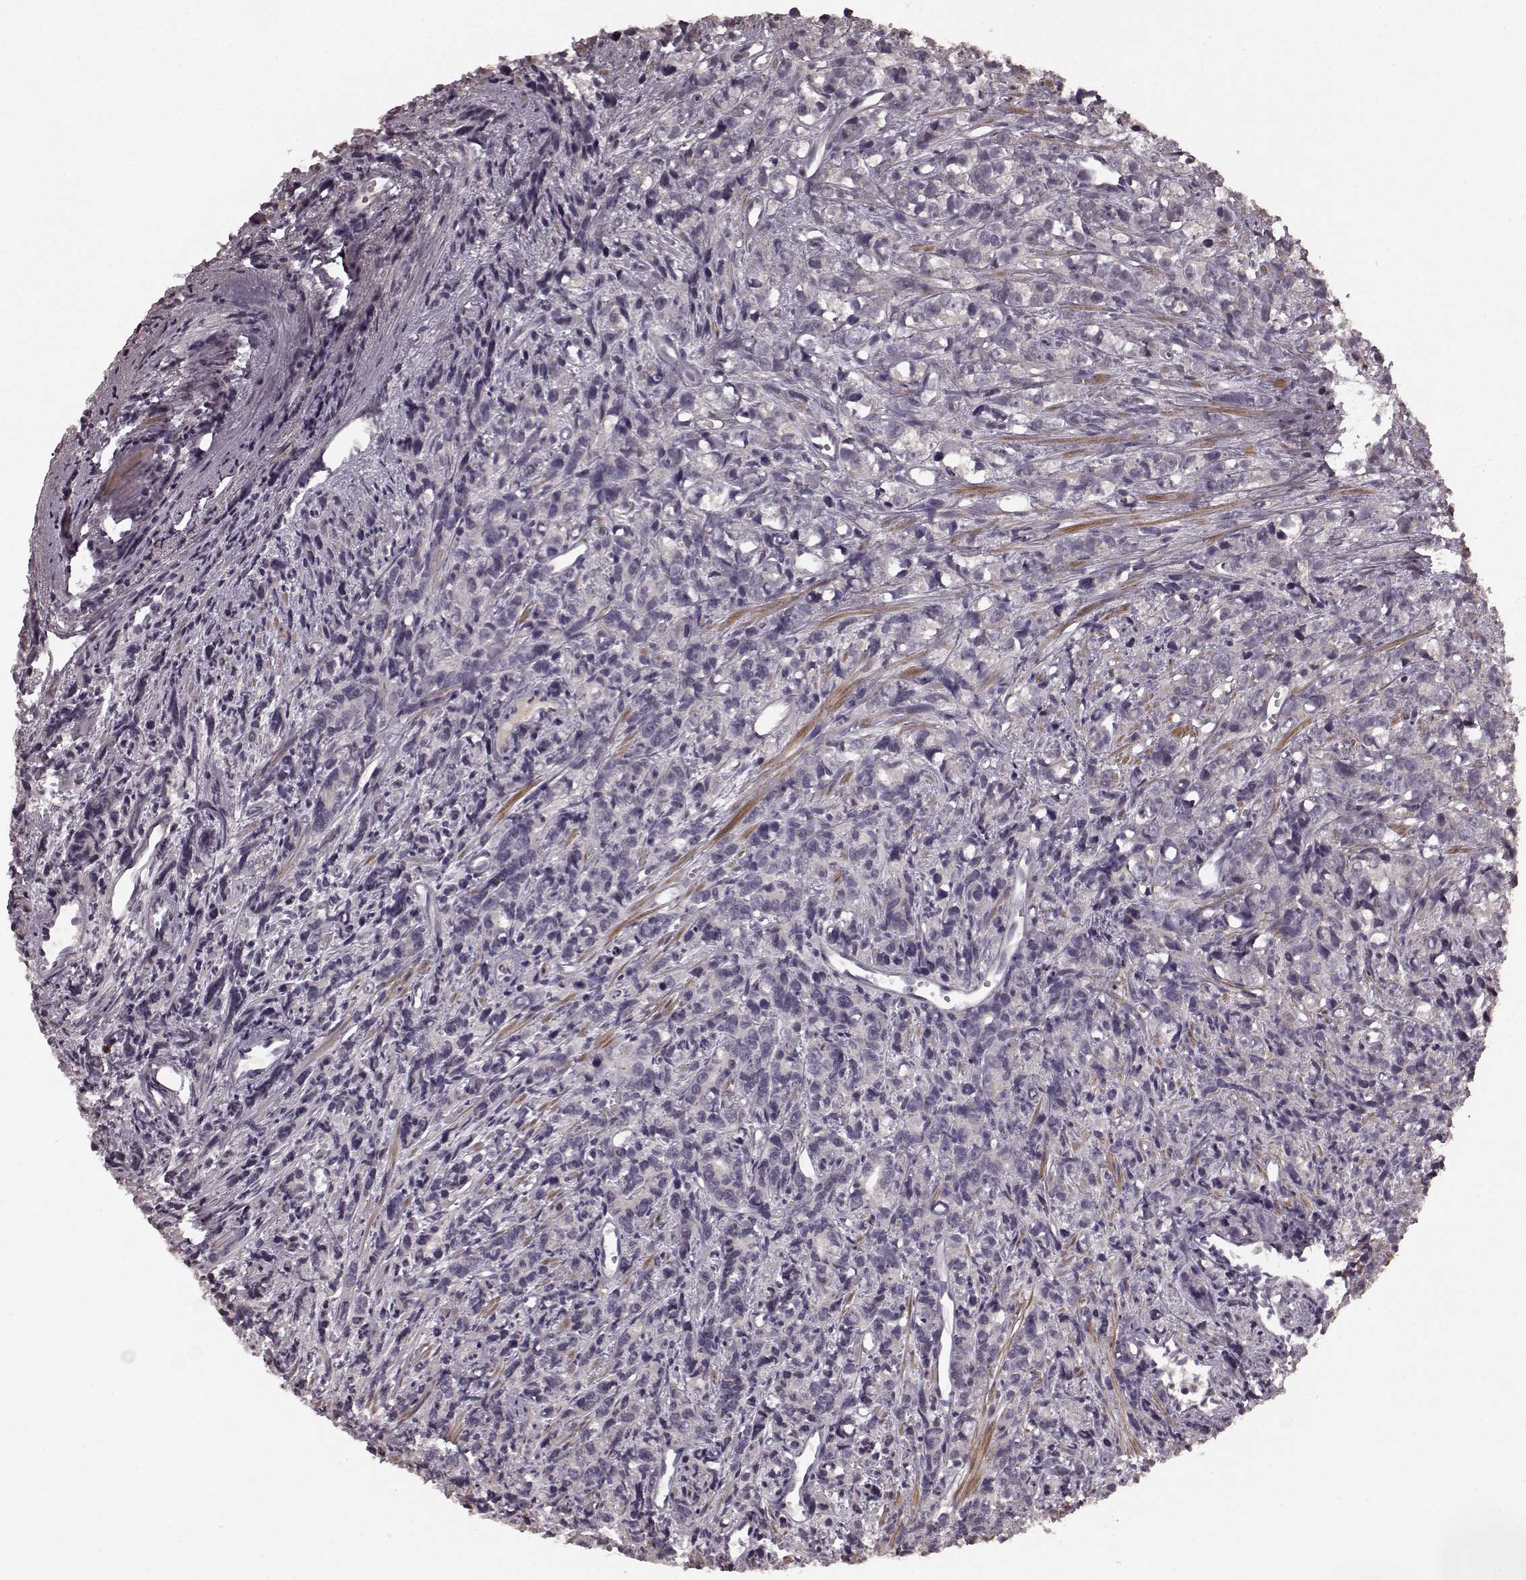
{"staining": {"intensity": "negative", "quantity": "none", "location": "none"}, "tissue": "prostate cancer", "cell_type": "Tumor cells", "image_type": "cancer", "snomed": [{"axis": "morphology", "description": "Adenocarcinoma, High grade"}, {"axis": "topography", "description": "Prostate"}], "caption": "This is a image of IHC staining of prostate cancer (adenocarcinoma (high-grade)), which shows no staining in tumor cells.", "gene": "PLCB4", "patient": {"sex": "male", "age": 77}}